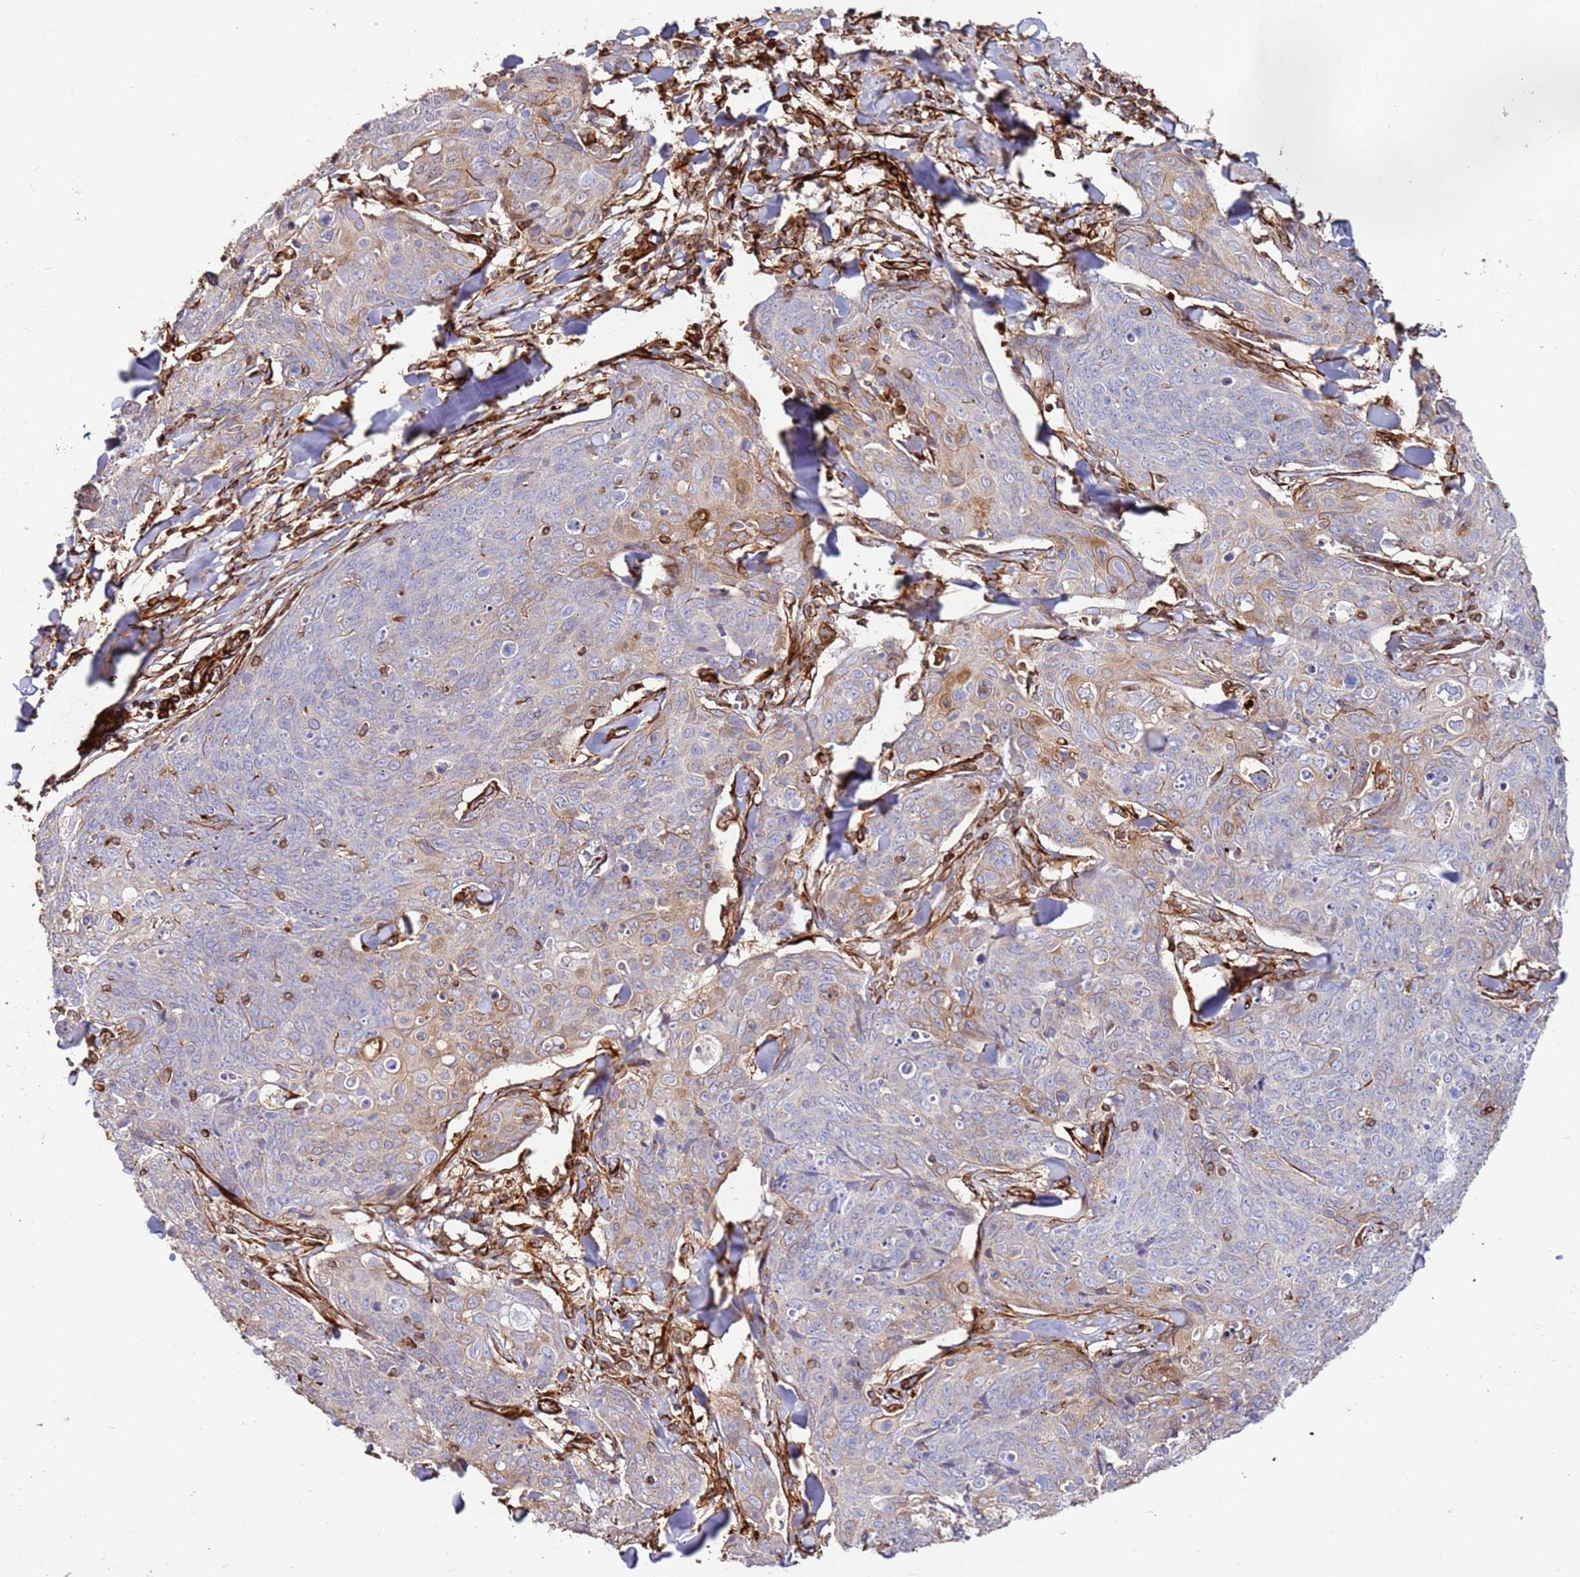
{"staining": {"intensity": "negative", "quantity": "none", "location": "none"}, "tissue": "skin cancer", "cell_type": "Tumor cells", "image_type": "cancer", "snomed": [{"axis": "morphology", "description": "Squamous cell carcinoma, NOS"}, {"axis": "topography", "description": "Skin"}, {"axis": "topography", "description": "Vulva"}], "caption": "An IHC micrograph of squamous cell carcinoma (skin) is shown. There is no staining in tumor cells of squamous cell carcinoma (skin). (DAB immunohistochemistry (IHC), high magnification).", "gene": "MRGPRE", "patient": {"sex": "female", "age": 85}}